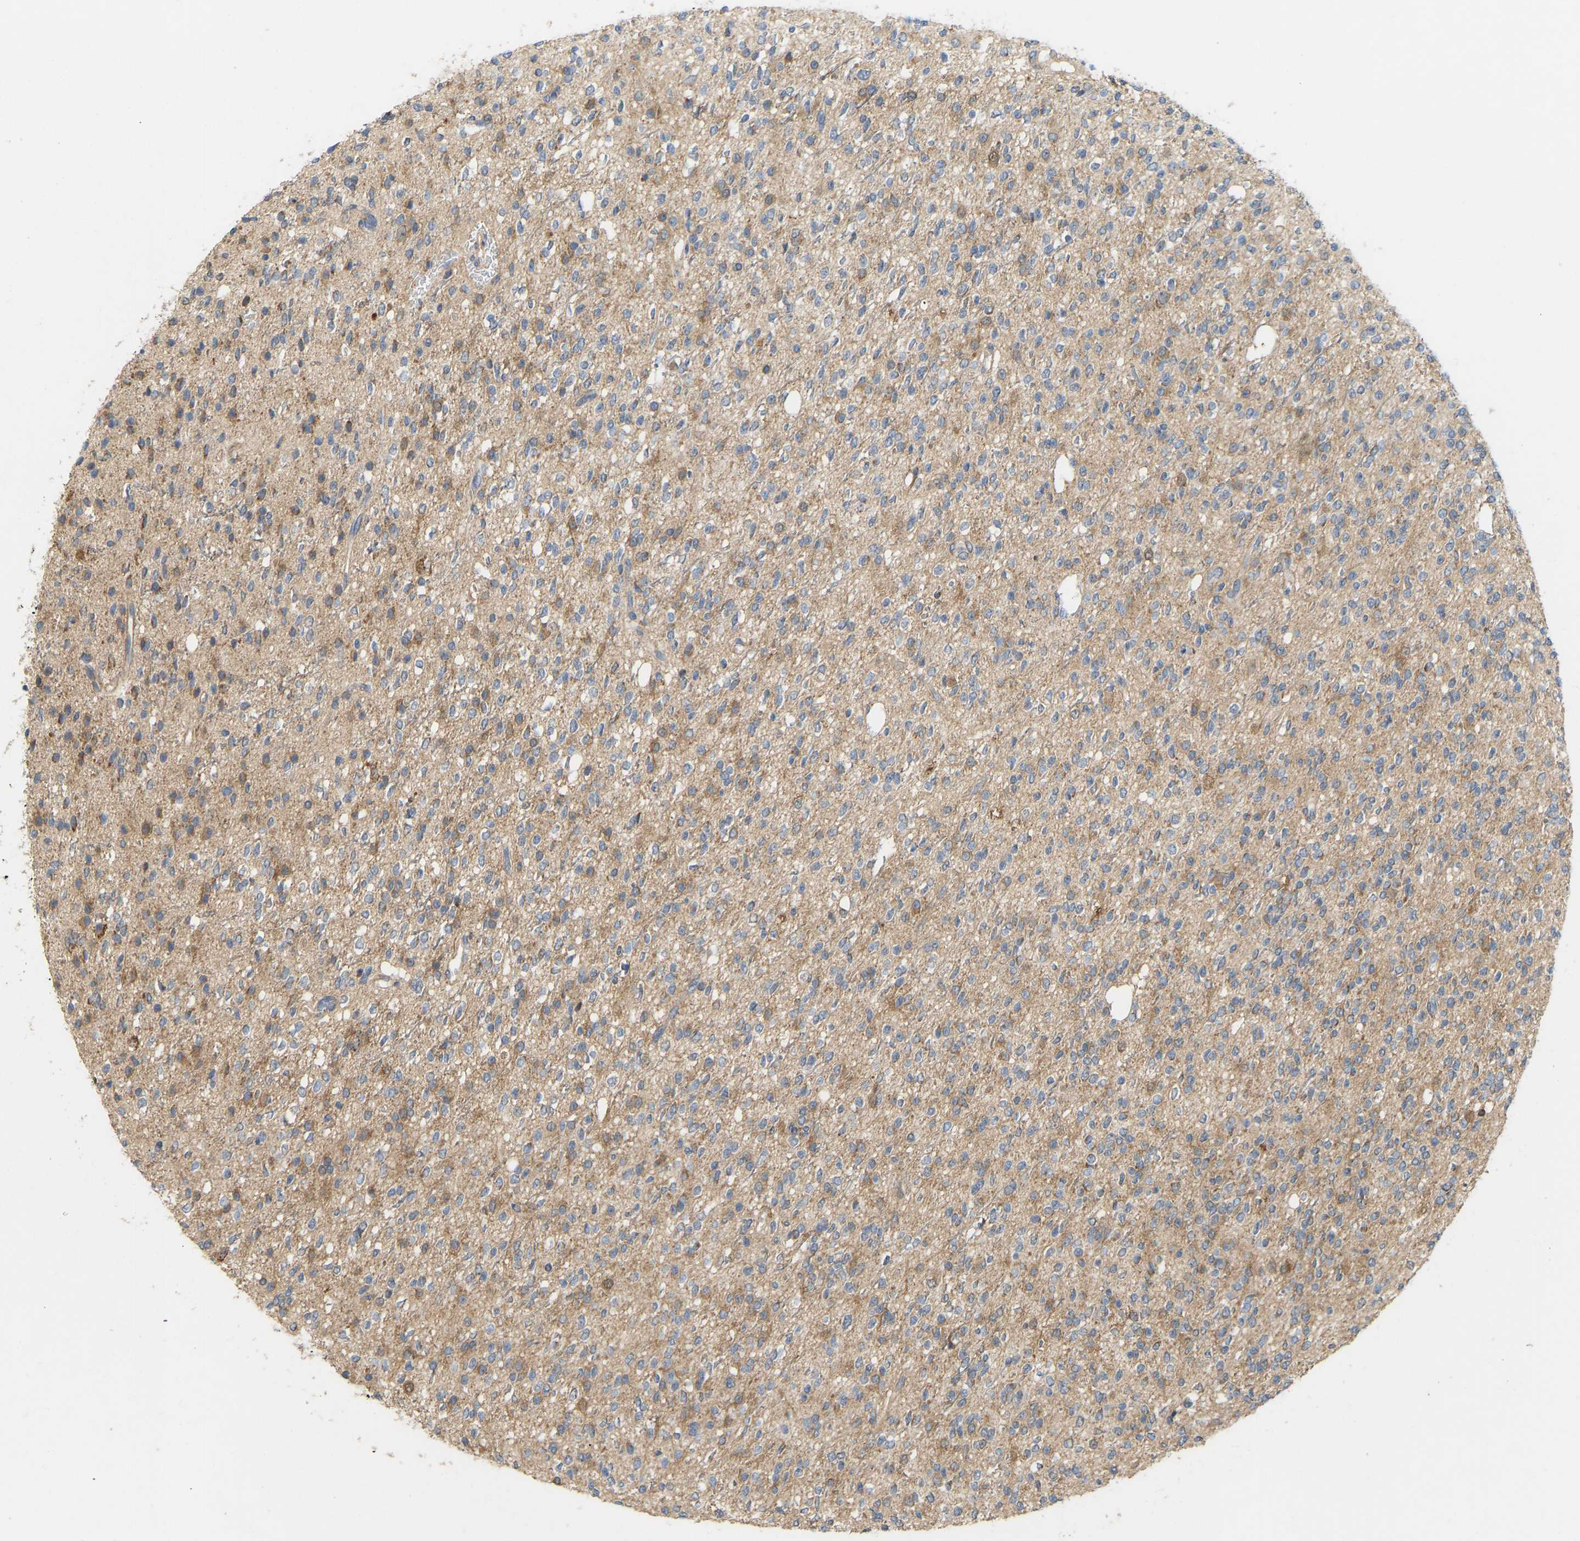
{"staining": {"intensity": "moderate", "quantity": "<25%", "location": "cytoplasmic/membranous"}, "tissue": "glioma", "cell_type": "Tumor cells", "image_type": "cancer", "snomed": [{"axis": "morphology", "description": "Glioma, malignant, High grade"}, {"axis": "topography", "description": "Brain"}], "caption": "A photomicrograph showing moderate cytoplasmic/membranous expression in about <25% of tumor cells in high-grade glioma (malignant), as visualized by brown immunohistochemical staining.", "gene": "HACD2", "patient": {"sex": "male", "age": 34}}